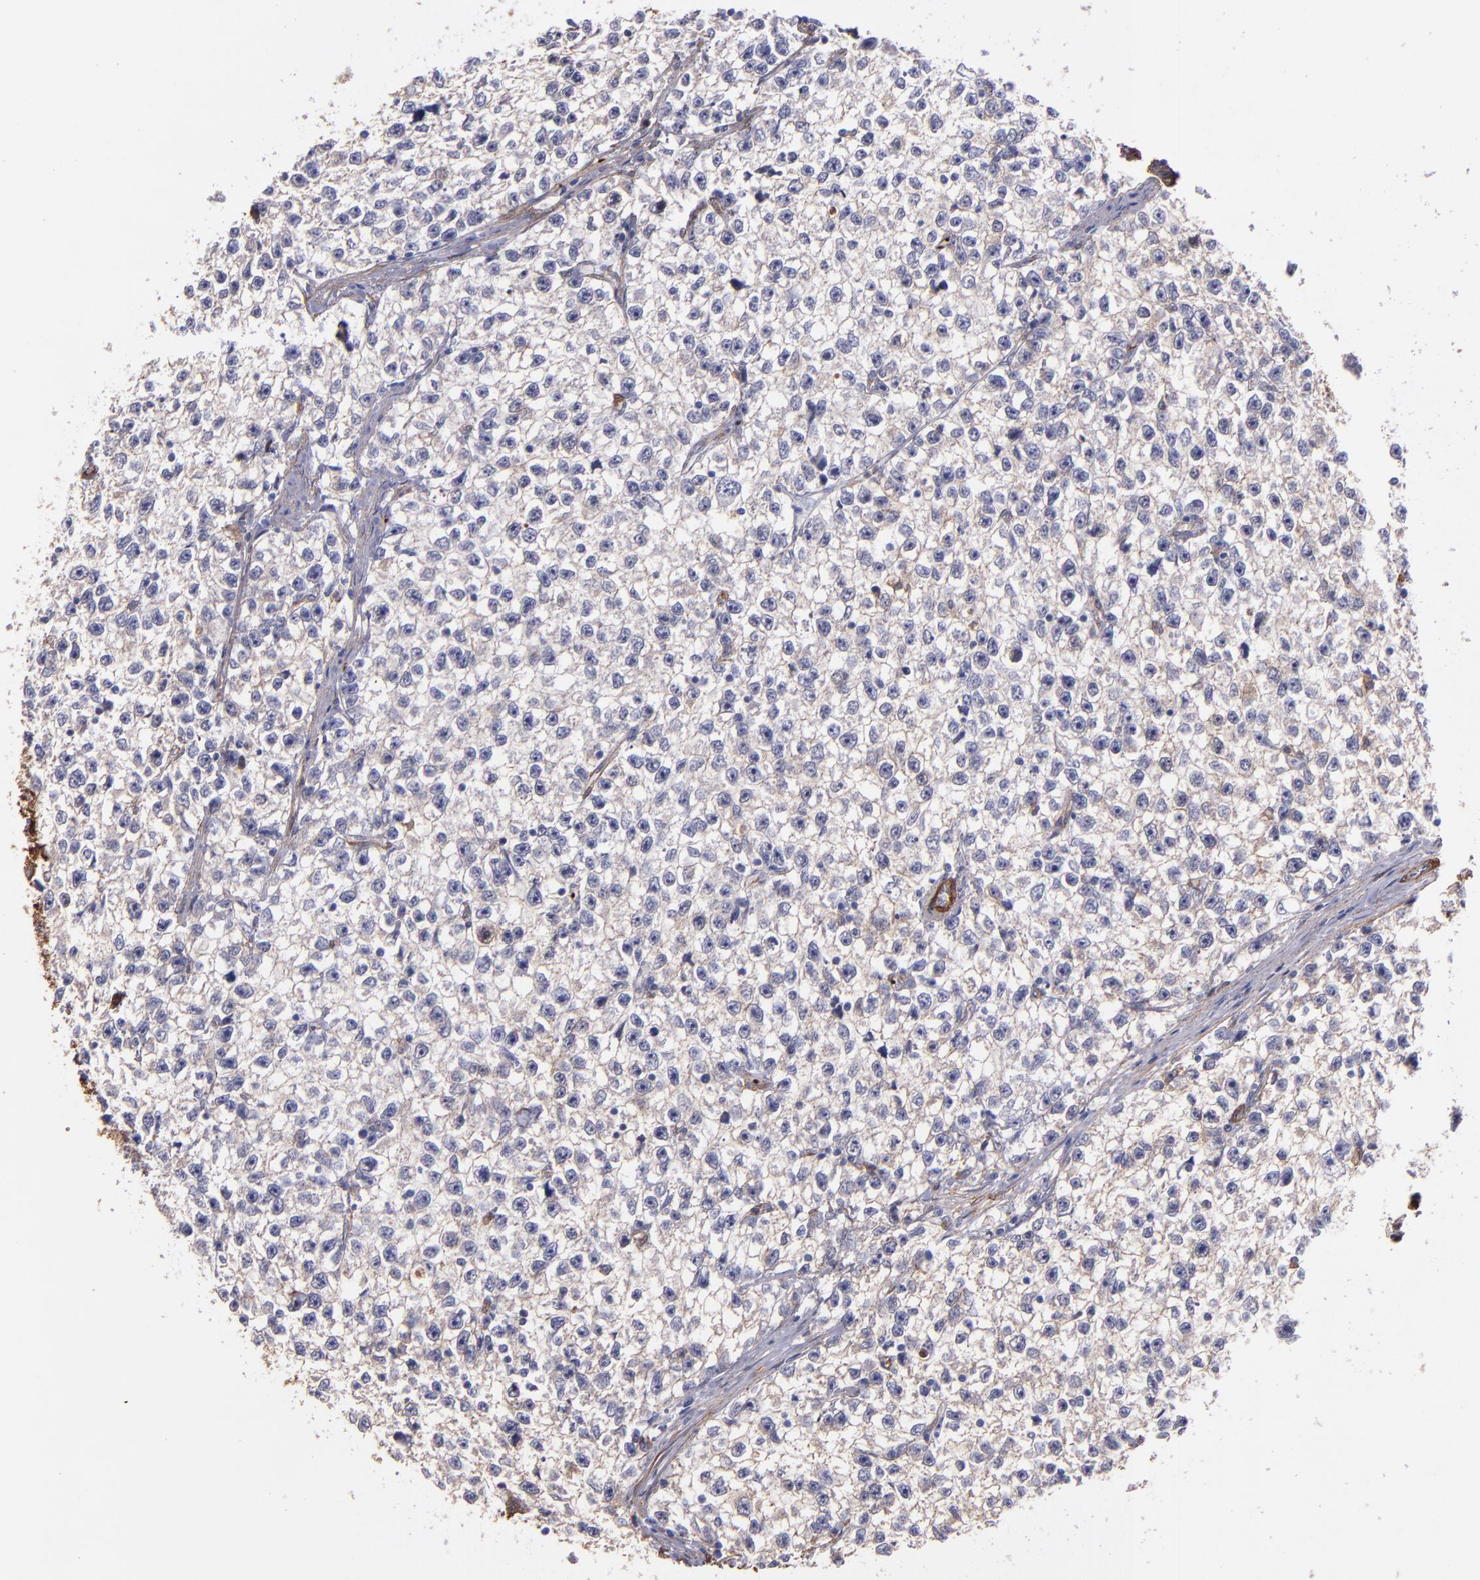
{"staining": {"intensity": "weak", "quantity": "25%-75%", "location": "cytoplasmic/membranous"}, "tissue": "testis cancer", "cell_type": "Tumor cells", "image_type": "cancer", "snomed": [{"axis": "morphology", "description": "Seminoma, NOS"}, {"axis": "morphology", "description": "Carcinoma, Embryonal, NOS"}, {"axis": "topography", "description": "Testis"}], "caption": "Brown immunohistochemical staining in human testis cancer displays weak cytoplasmic/membranous expression in about 25%-75% of tumor cells. Immunohistochemistry stains the protein in brown and the nuclei are stained blue.", "gene": "VCL", "patient": {"sex": "male", "age": 30}}